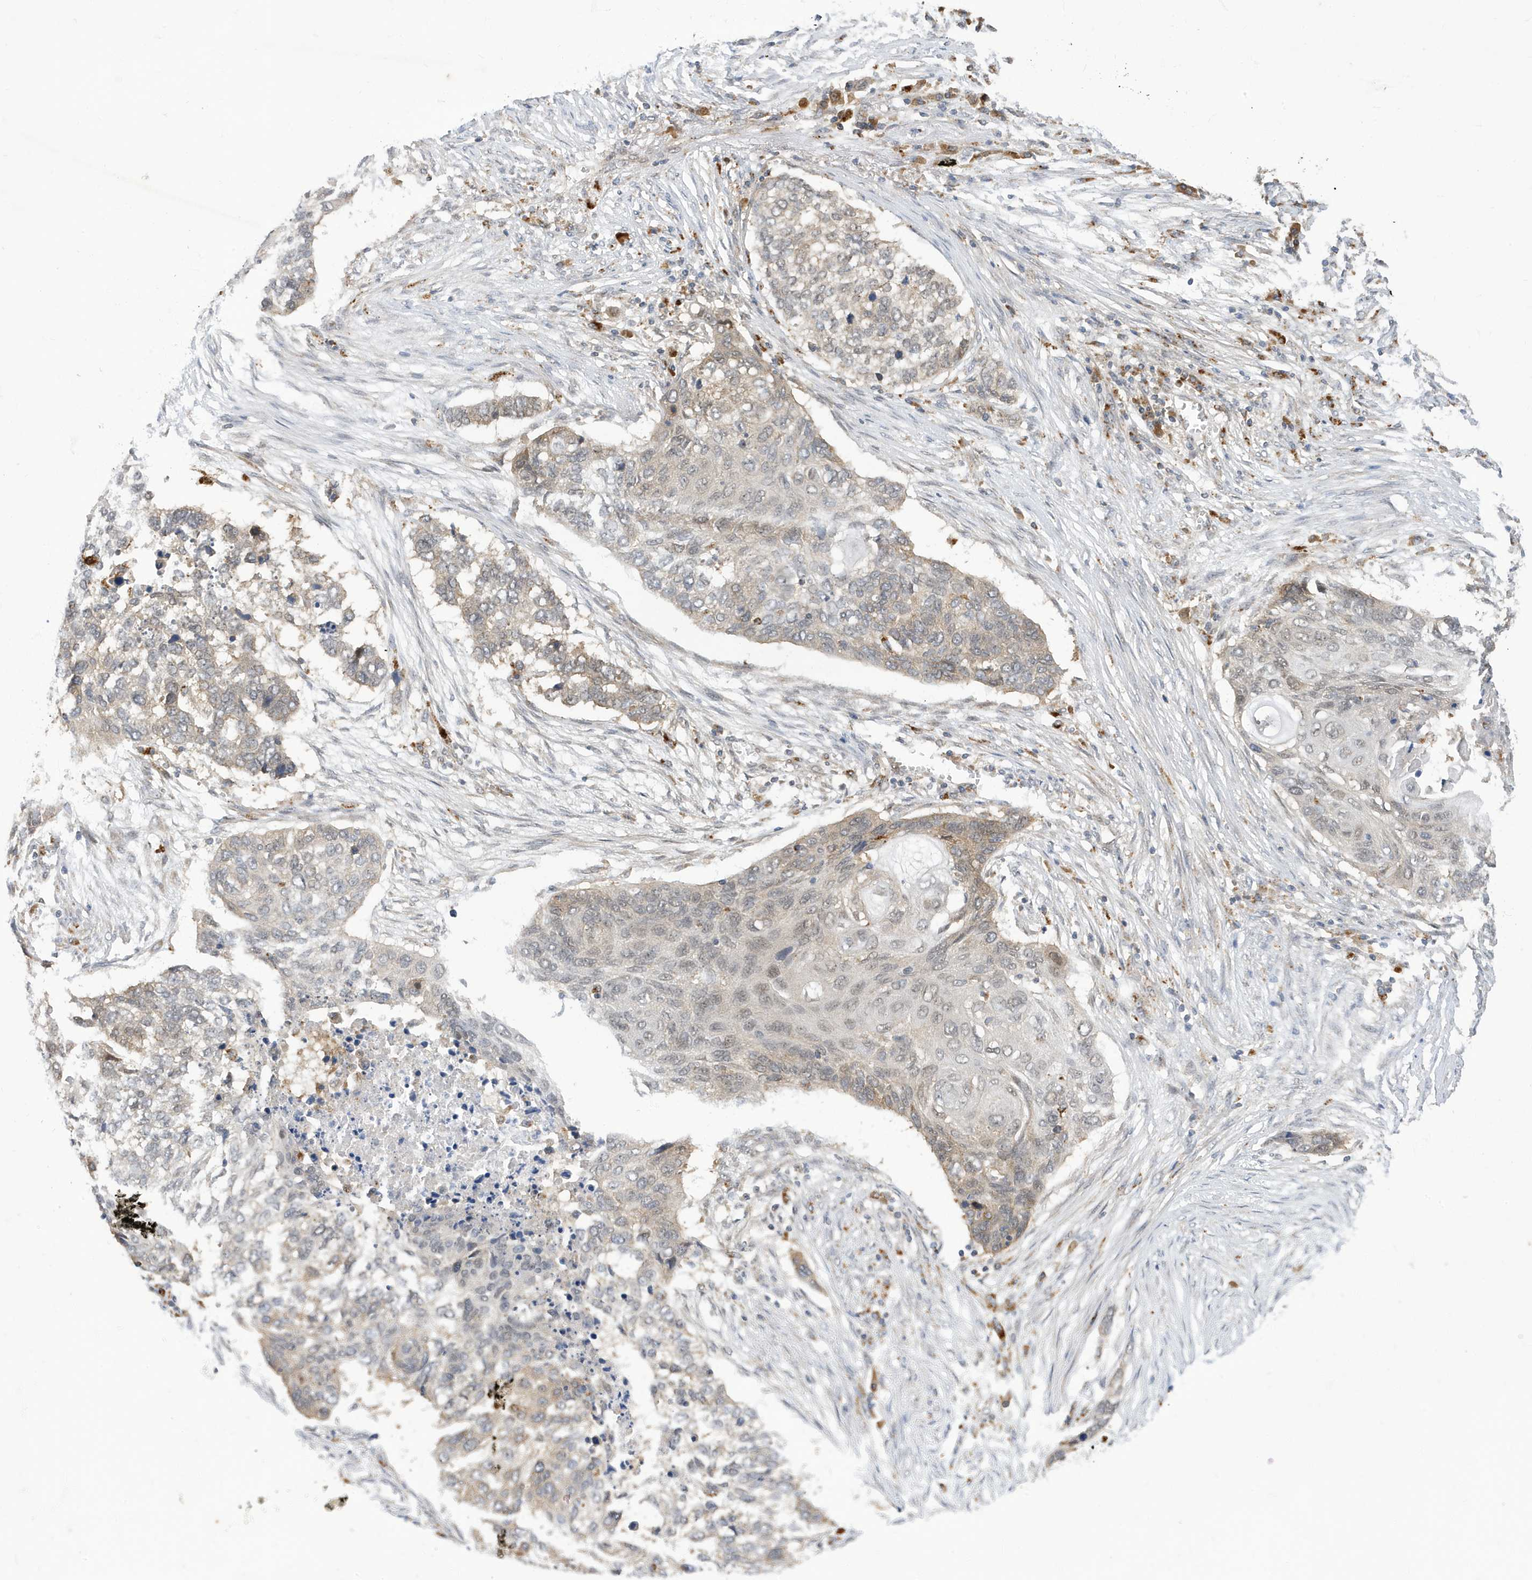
{"staining": {"intensity": "weak", "quantity": "25%-75%", "location": "cytoplasmic/membranous"}, "tissue": "lung cancer", "cell_type": "Tumor cells", "image_type": "cancer", "snomed": [{"axis": "morphology", "description": "Squamous cell carcinoma, NOS"}, {"axis": "topography", "description": "Lung"}], "caption": "A brown stain labels weak cytoplasmic/membranous staining of a protein in human lung cancer (squamous cell carcinoma) tumor cells. (Stains: DAB (3,3'-diaminobenzidine) in brown, nuclei in blue, Microscopy: brightfield microscopy at high magnification).", "gene": "ZNF507", "patient": {"sex": "female", "age": 63}}